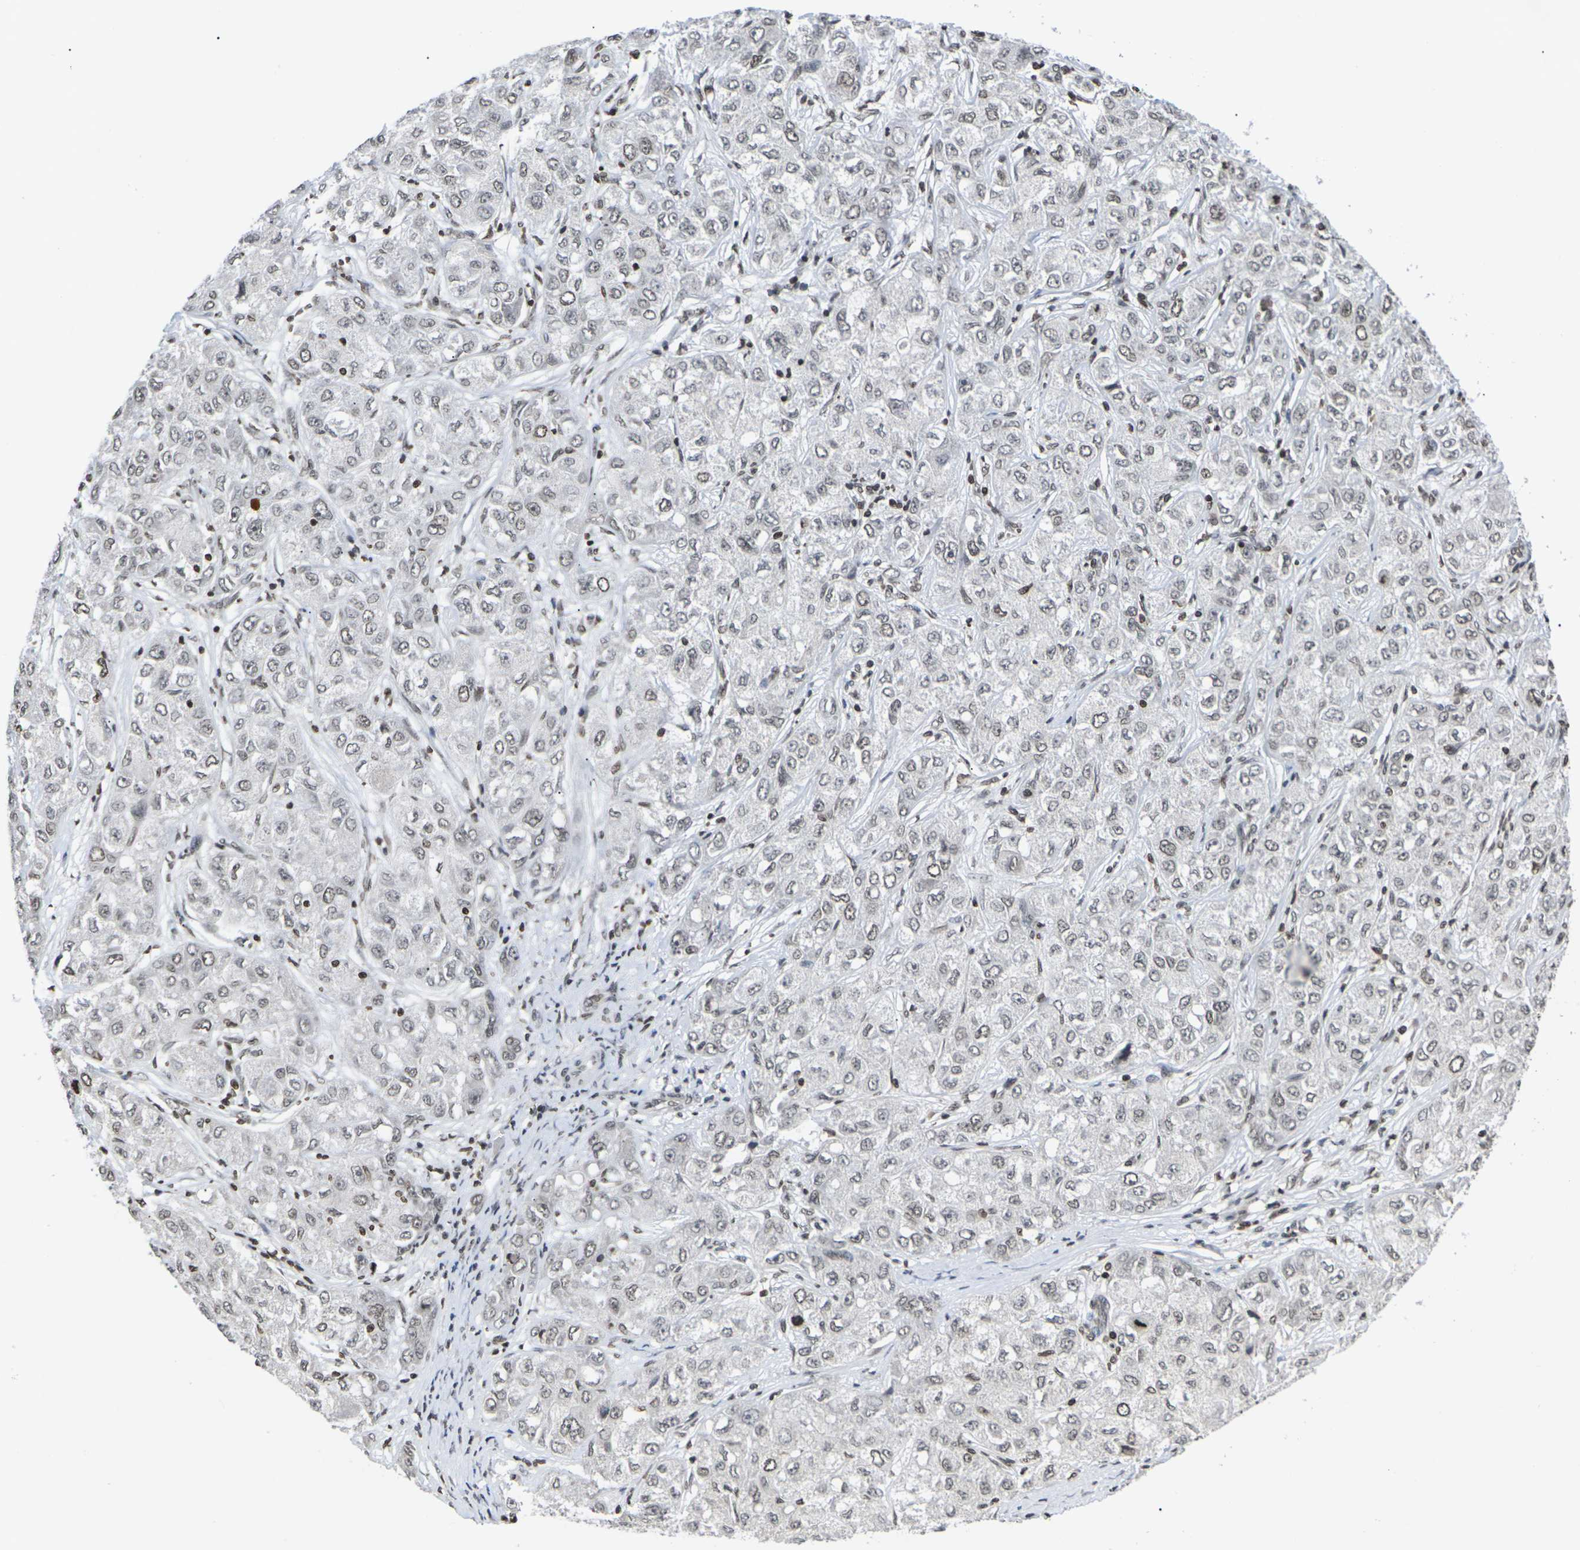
{"staining": {"intensity": "moderate", "quantity": ">75%", "location": "nuclear"}, "tissue": "liver cancer", "cell_type": "Tumor cells", "image_type": "cancer", "snomed": [{"axis": "morphology", "description": "Carcinoma, Hepatocellular, NOS"}, {"axis": "topography", "description": "Liver"}], "caption": "The micrograph shows a brown stain indicating the presence of a protein in the nuclear of tumor cells in hepatocellular carcinoma (liver). Using DAB (3,3'-diaminobenzidine) (brown) and hematoxylin (blue) stains, captured at high magnification using brightfield microscopy.", "gene": "ETV5", "patient": {"sex": "male", "age": 80}}